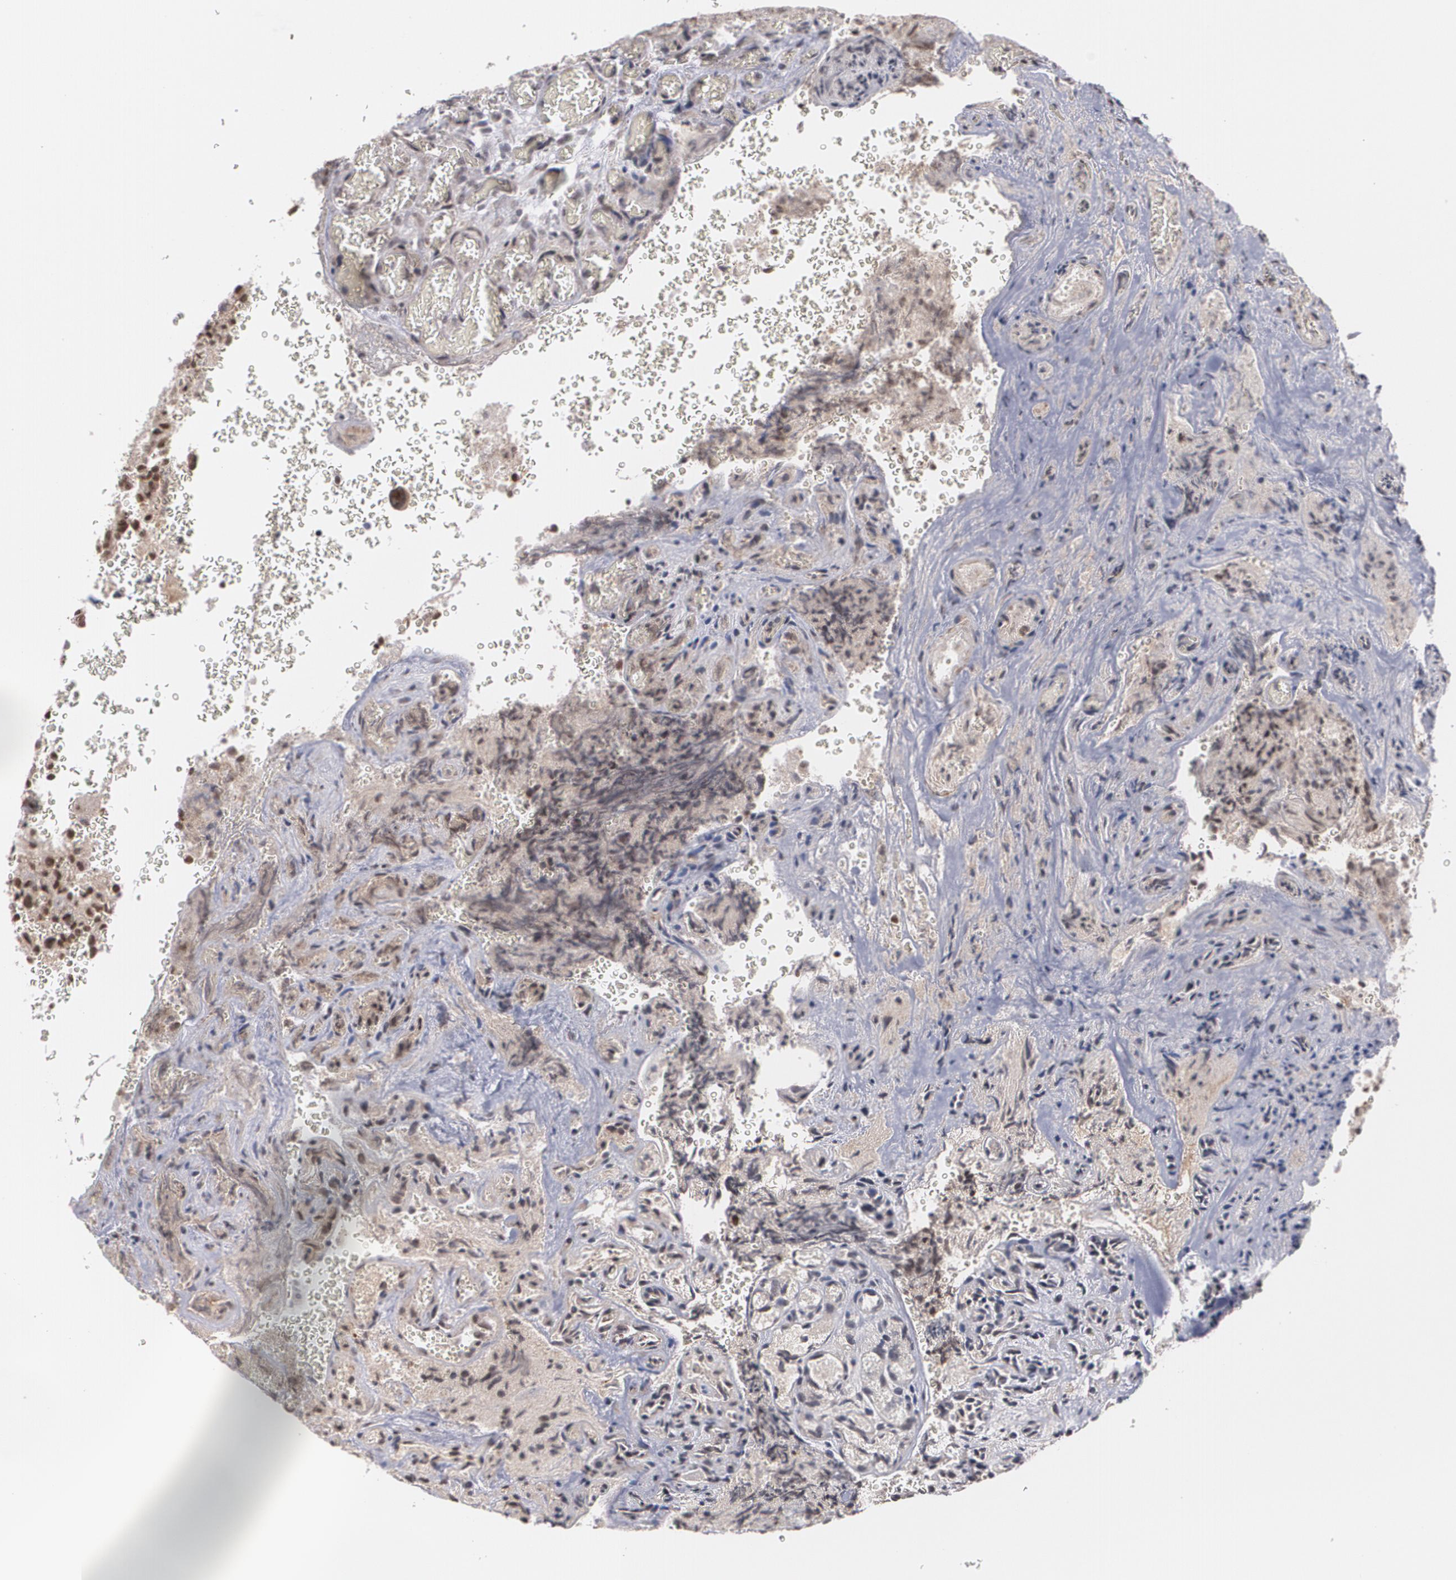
{"staining": {"intensity": "moderate", "quantity": ">75%", "location": "nuclear"}, "tissue": "glioma", "cell_type": "Tumor cells", "image_type": "cancer", "snomed": [{"axis": "morphology", "description": "Normal tissue, NOS"}, {"axis": "morphology", "description": "Glioma, malignant, High grade"}, {"axis": "topography", "description": "Cerebral cortex"}], "caption": "Protein expression by immunohistochemistry (IHC) shows moderate nuclear expression in about >75% of tumor cells in glioma.", "gene": "ZNF234", "patient": {"sex": "male", "age": 56}}